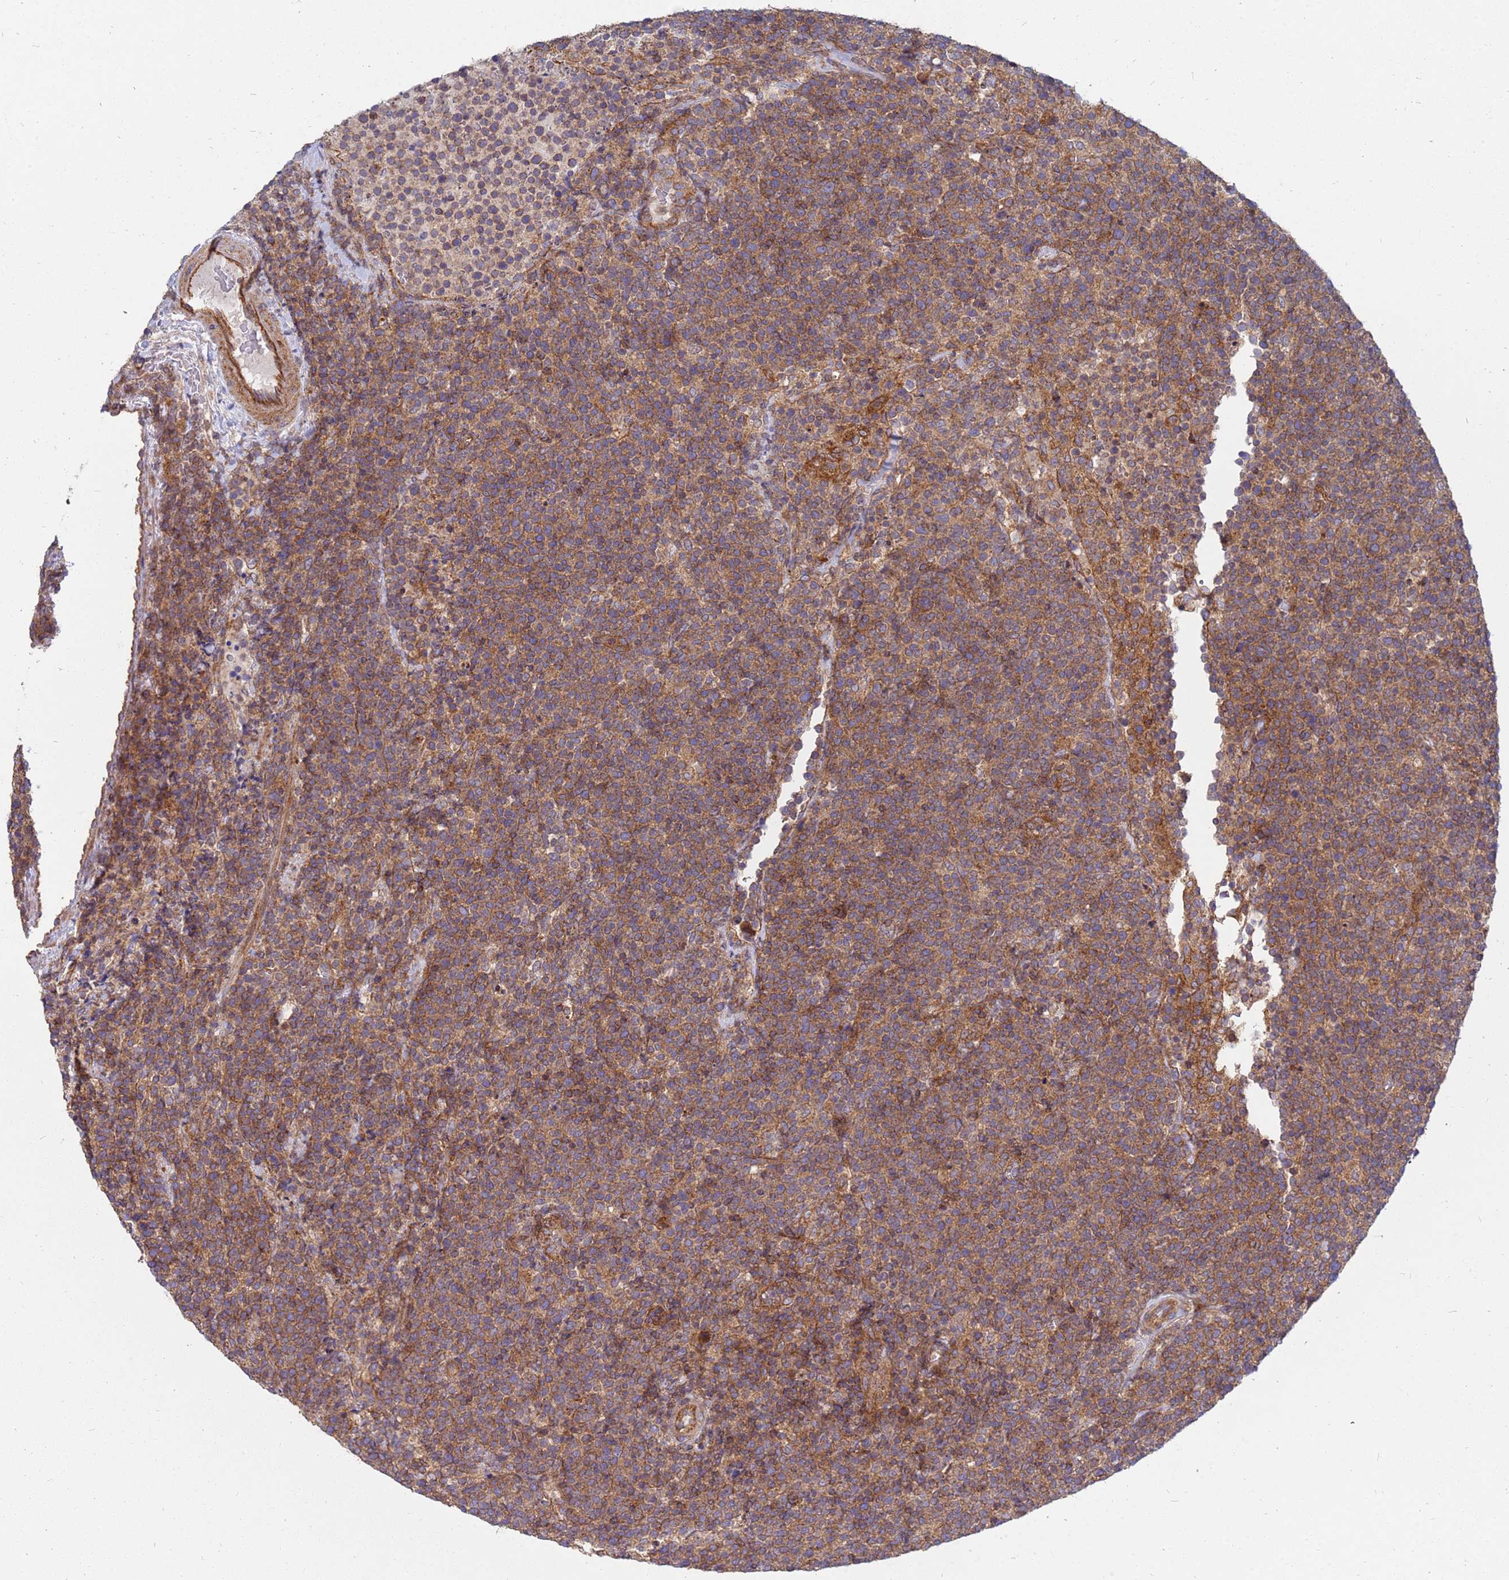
{"staining": {"intensity": "moderate", "quantity": ">75%", "location": "cytoplasmic/membranous"}, "tissue": "lymphoma", "cell_type": "Tumor cells", "image_type": "cancer", "snomed": [{"axis": "morphology", "description": "Malignant lymphoma, non-Hodgkin's type, High grade"}, {"axis": "topography", "description": "Lymph node"}], "caption": "Immunohistochemistry (IHC) staining of high-grade malignant lymphoma, non-Hodgkin's type, which reveals medium levels of moderate cytoplasmic/membranous expression in about >75% of tumor cells indicating moderate cytoplasmic/membranous protein expression. The staining was performed using DAB (brown) for protein detection and nuclei were counterstained in hematoxylin (blue).", "gene": "CDC34", "patient": {"sex": "male", "age": 61}}